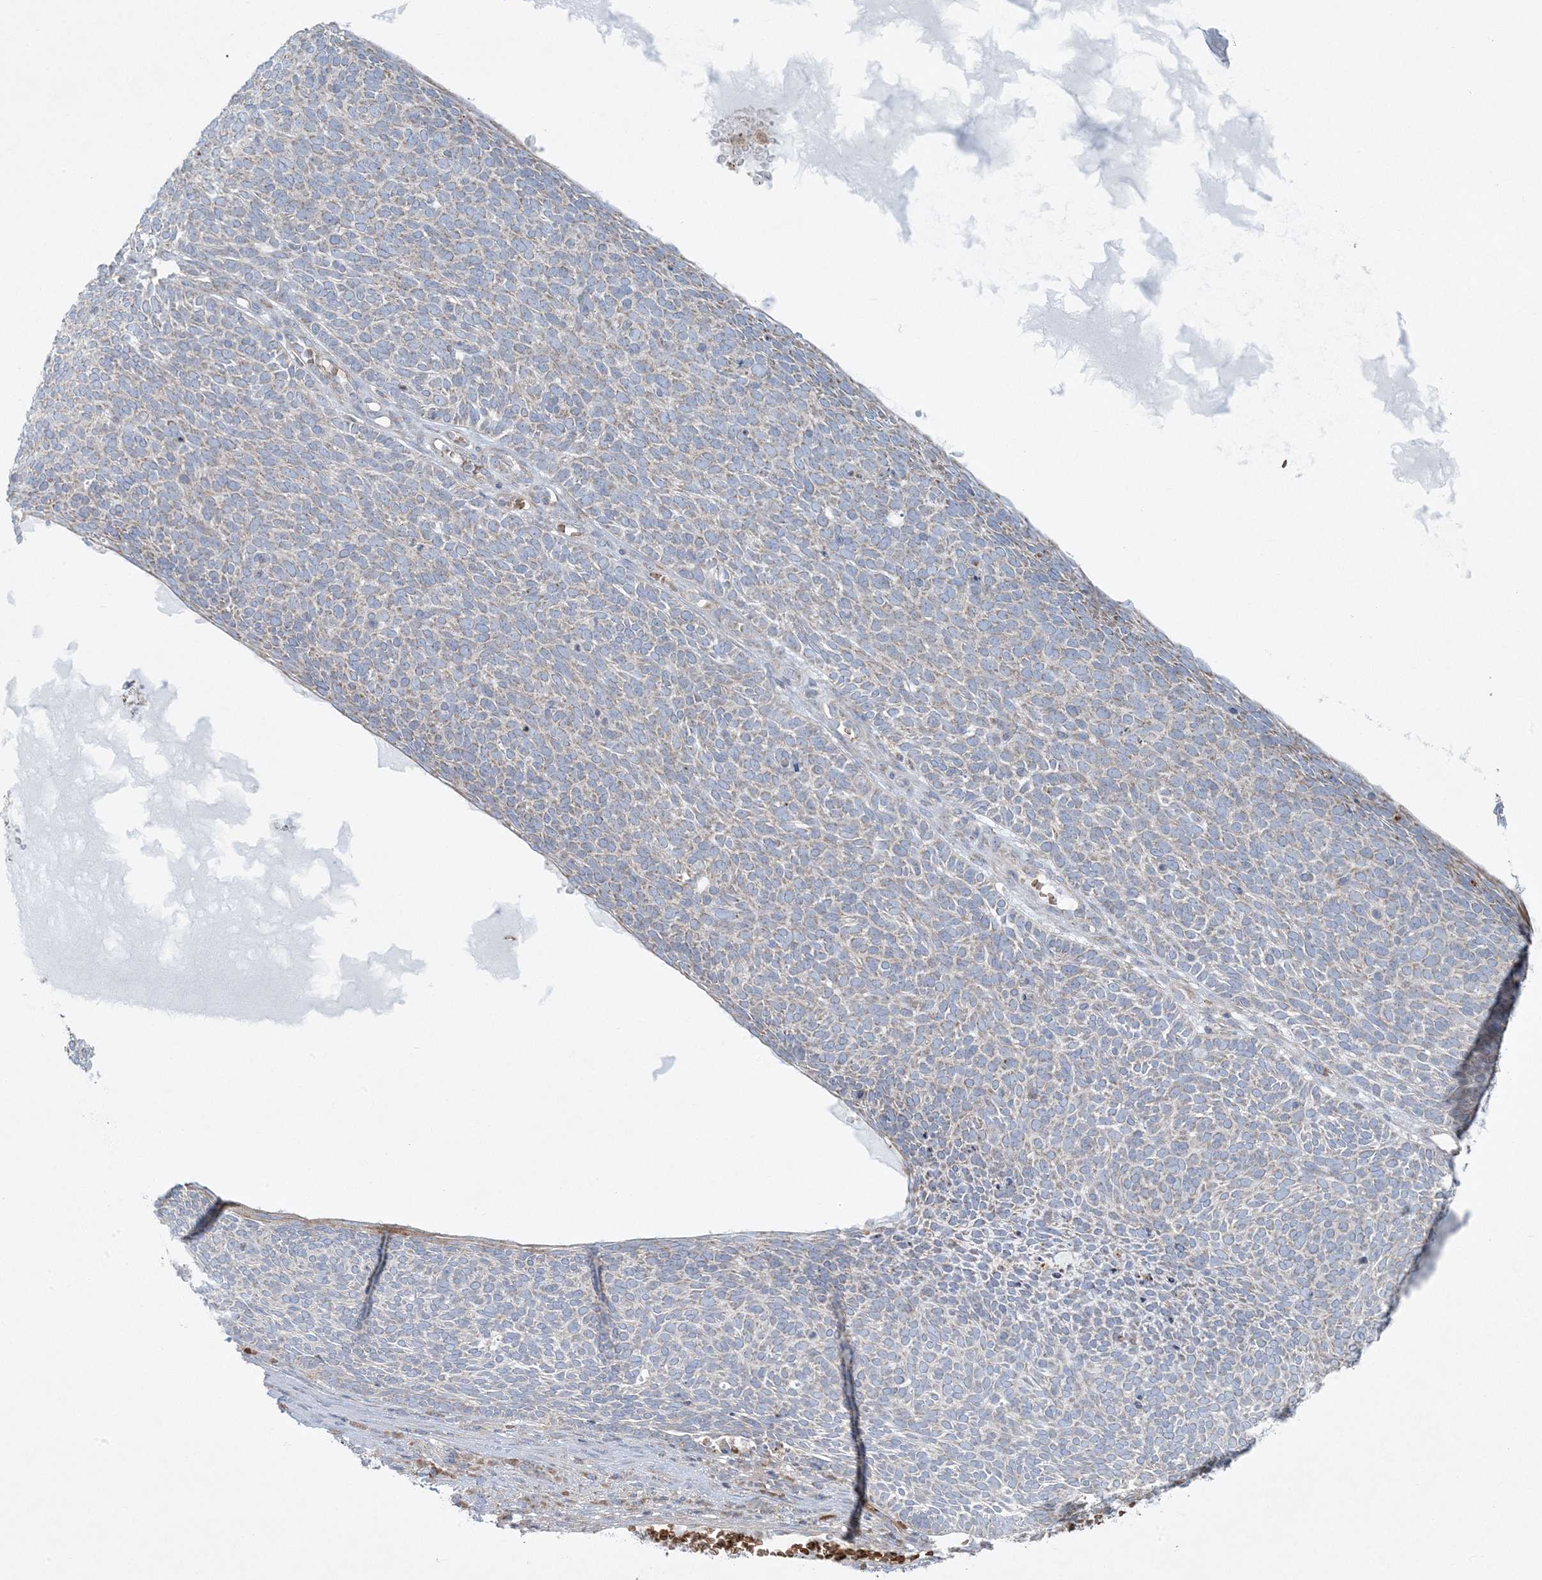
{"staining": {"intensity": "negative", "quantity": "none", "location": "none"}, "tissue": "skin cancer", "cell_type": "Tumor cells", "image_type": "cancer", "snomed": [{"axis": "morphology", "description": "Squamous cell carcinoma, NOS"}, {"axis": "topography", "description": "Skin"}], "caption": "Histopathology image shows no significant protein positivity in tumor cells of skin cancer.", "gene": "PIK3R4", "patient": {"sex": "female", "age": 90}}